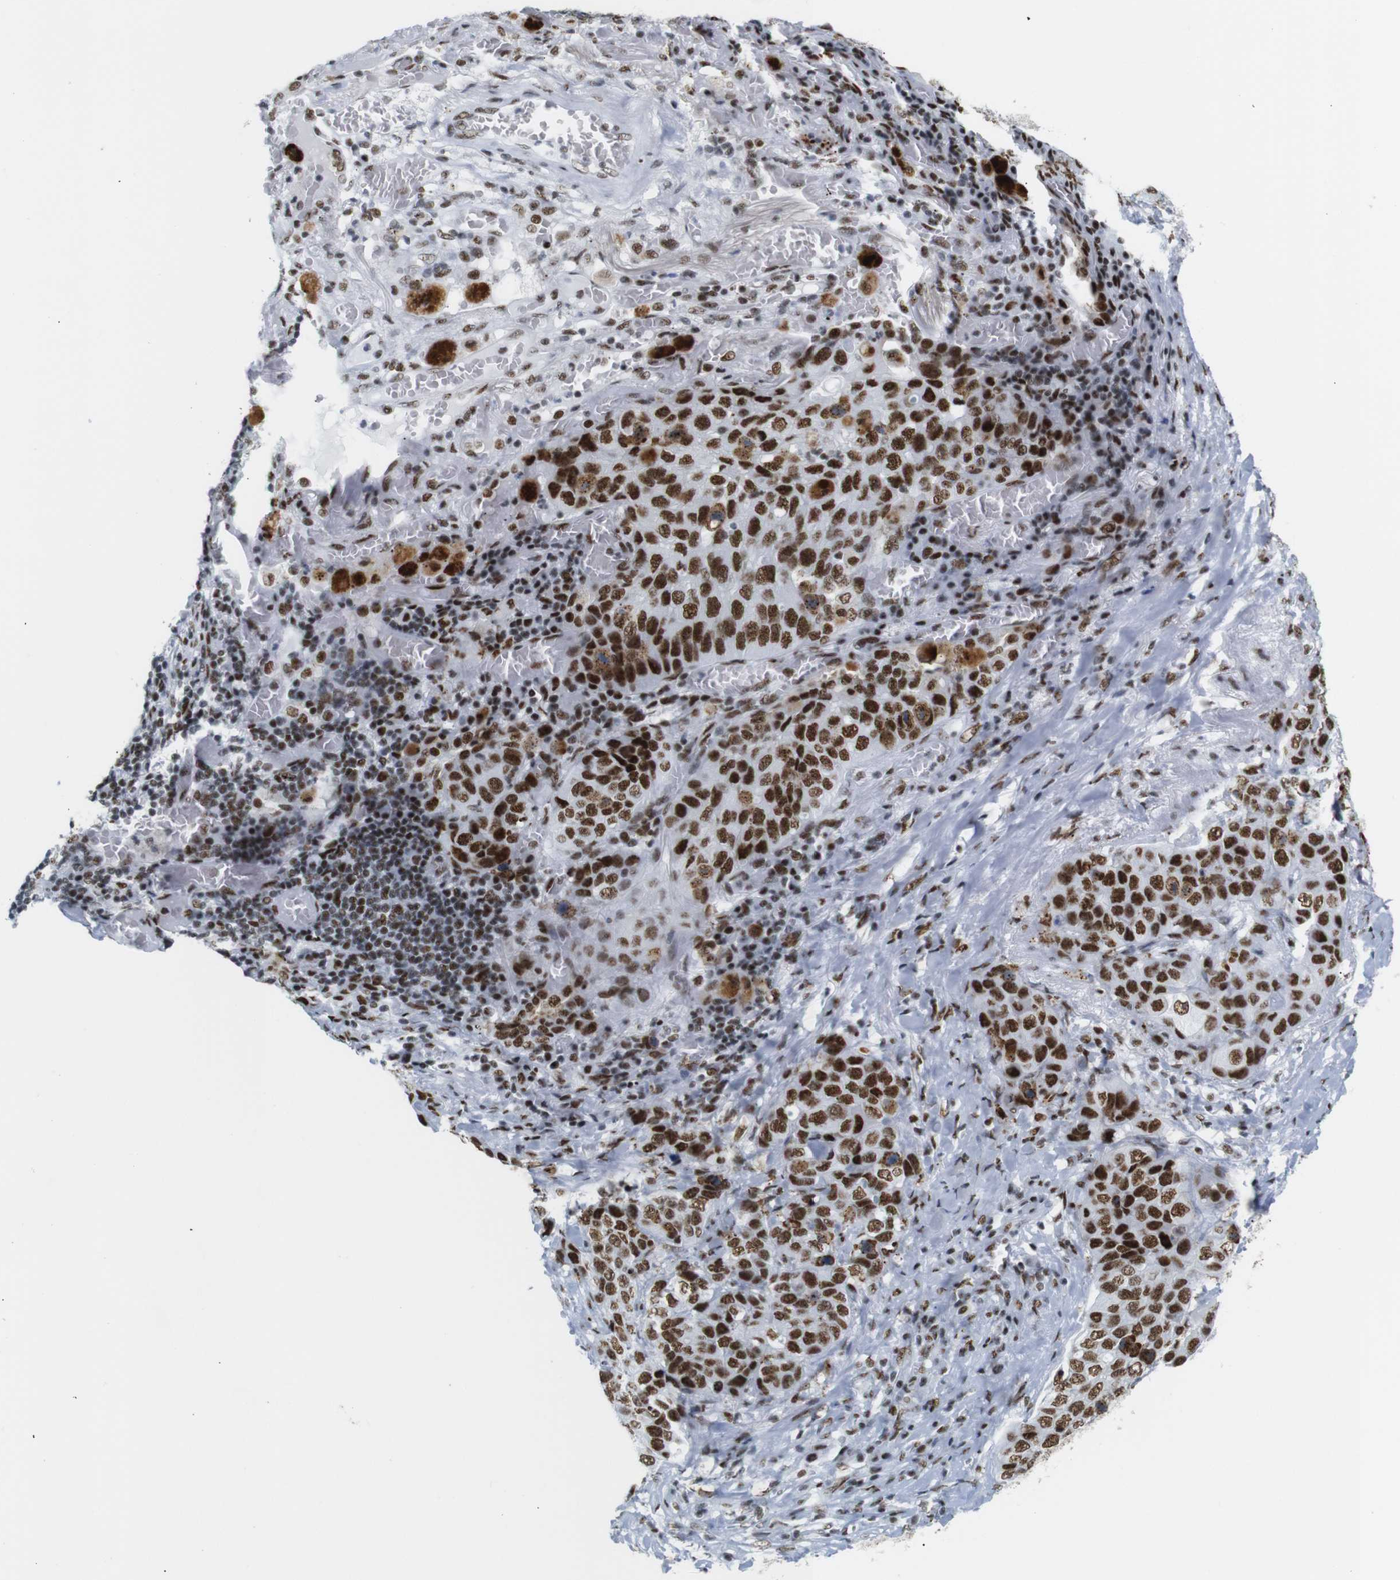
{"staining": {"intensity": "strong", "quantity": ">75%", "location": "nuclear"}, "tissue": "lung cancer", "cell_type": "Tumor cells", "image_type": "cancer", "snomed": [{"axis": "morphology", "description": "Squamous cell carcinoma, NOS"}, {"axis": "topography", "description": "Lung"}], "caption": "Approximately >75% of tumor cells in human lung squamous cell carcinoma show strong nuclear protein staining as visualized by brown immunohistochemical staining.", "gene": "TRA2B", "patient": {"sex": "male", "age": 57}}